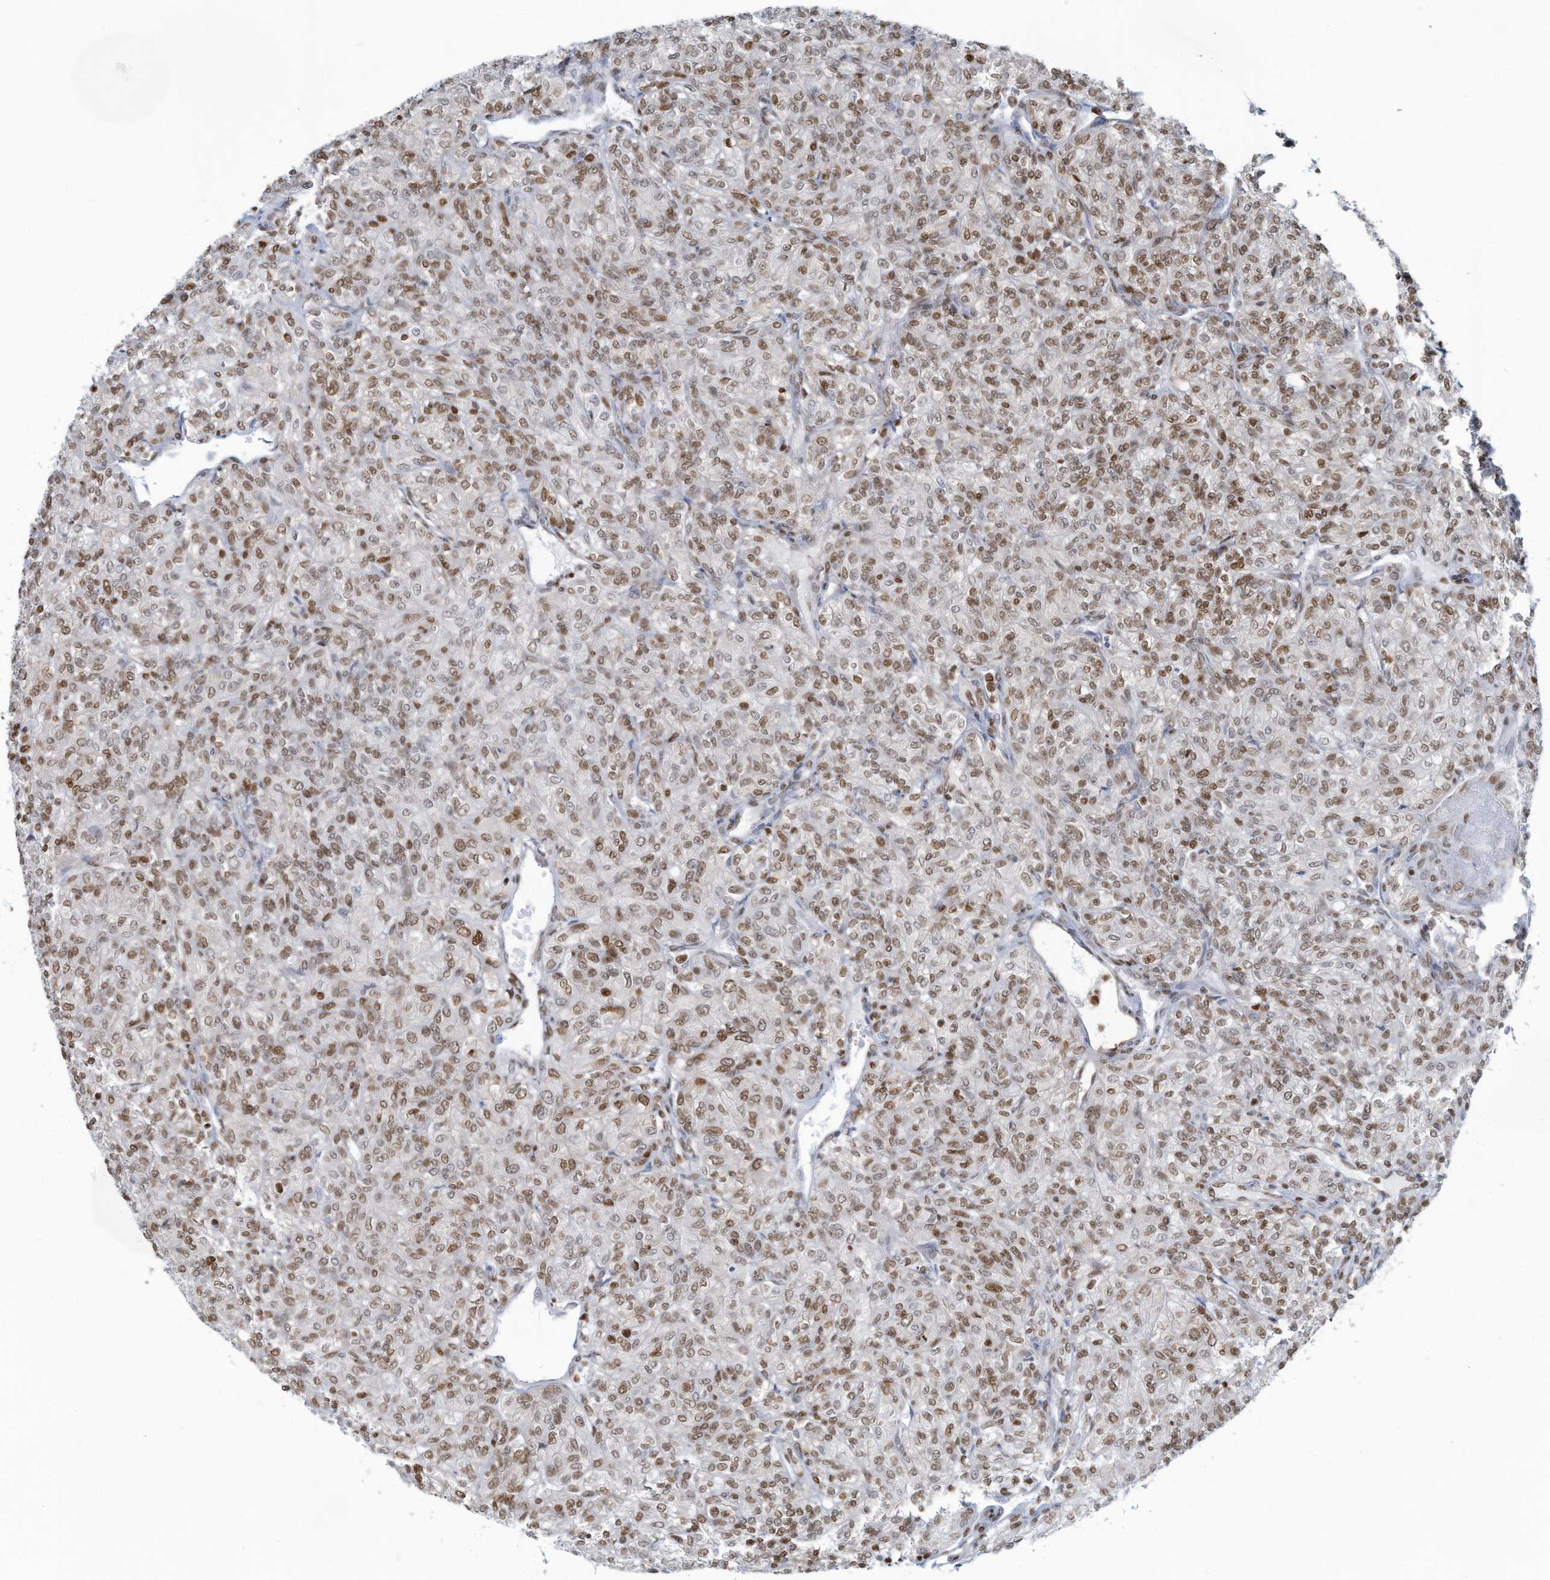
{"staining": {"intensity": "moderate", "quantity": ">75%", "location": "nuclear"}, "tissue": "renal cancer", "cell_type": "Tumor cells", "image_type": "cancer", "snomed": [{"axis": "morphology", "description": "Adenocarcinoma, NOS"}, {"axis": "topography", "description": "Kidney"}], "caption": "Protein expression analysis of renal cancer (adenocarcinoma) demonstrates moderate nuclear positivity in about >75% of tumor cells.", "gene": "SARNP", "patient": {"sex": "male", "age": 77}}